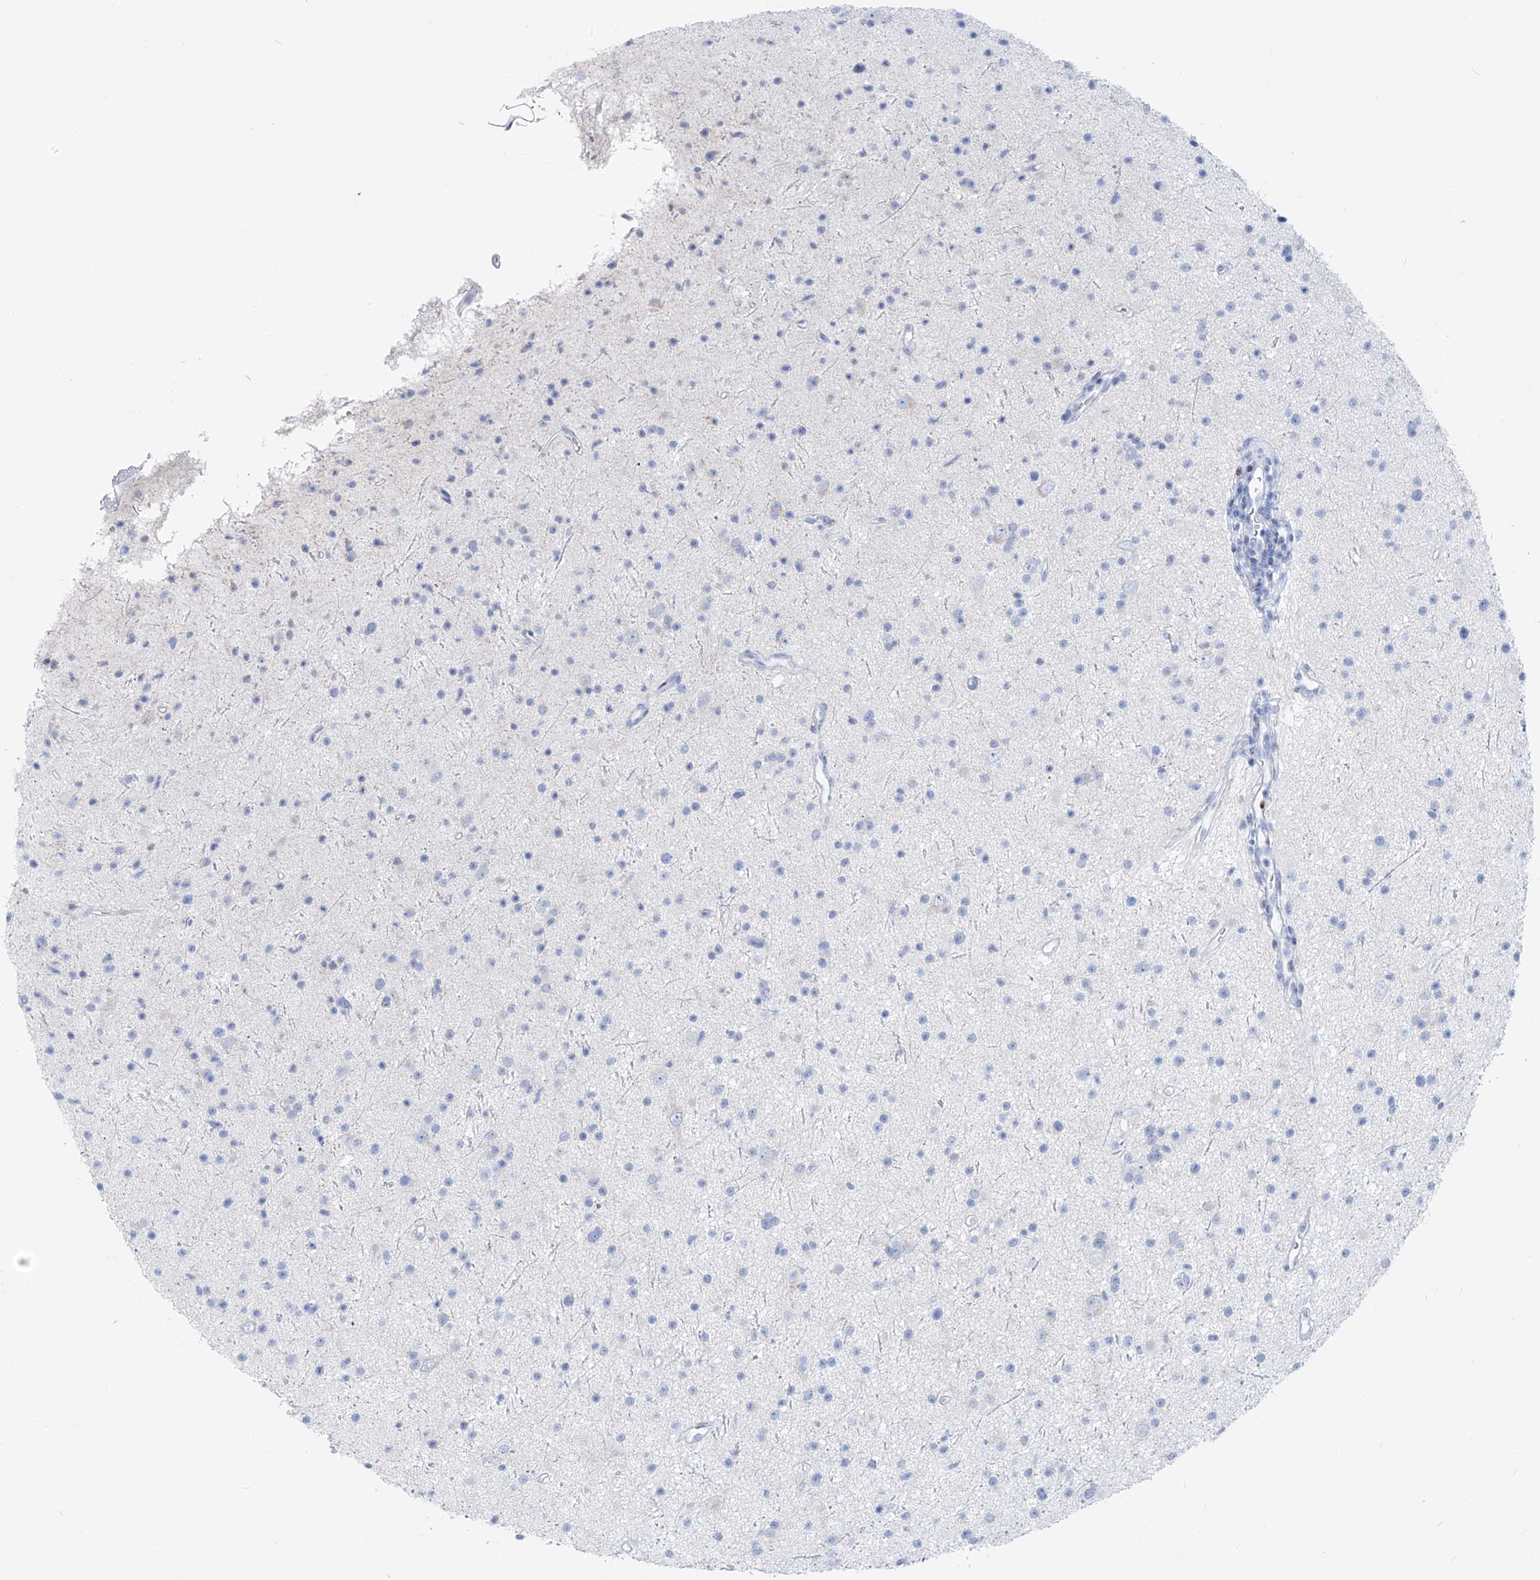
{"staining": {"intensity": "negative", "quantity": "none", "location": "none"}, "tissue": "glioma", "cell_type": "Tumor cells", "image_type": "cancer", "snomed": [{"axis": "morphology", "description": "Glioma, malignant, Low grade"}, {"axis": "topography", "description": "Cerebral cortex"}], "caption": "DAB immunohistochemical staining of glioma shows no significant staining in tumor cells.", "gene": "FRS3", "patient": {"sex": "female", "age": 39}}